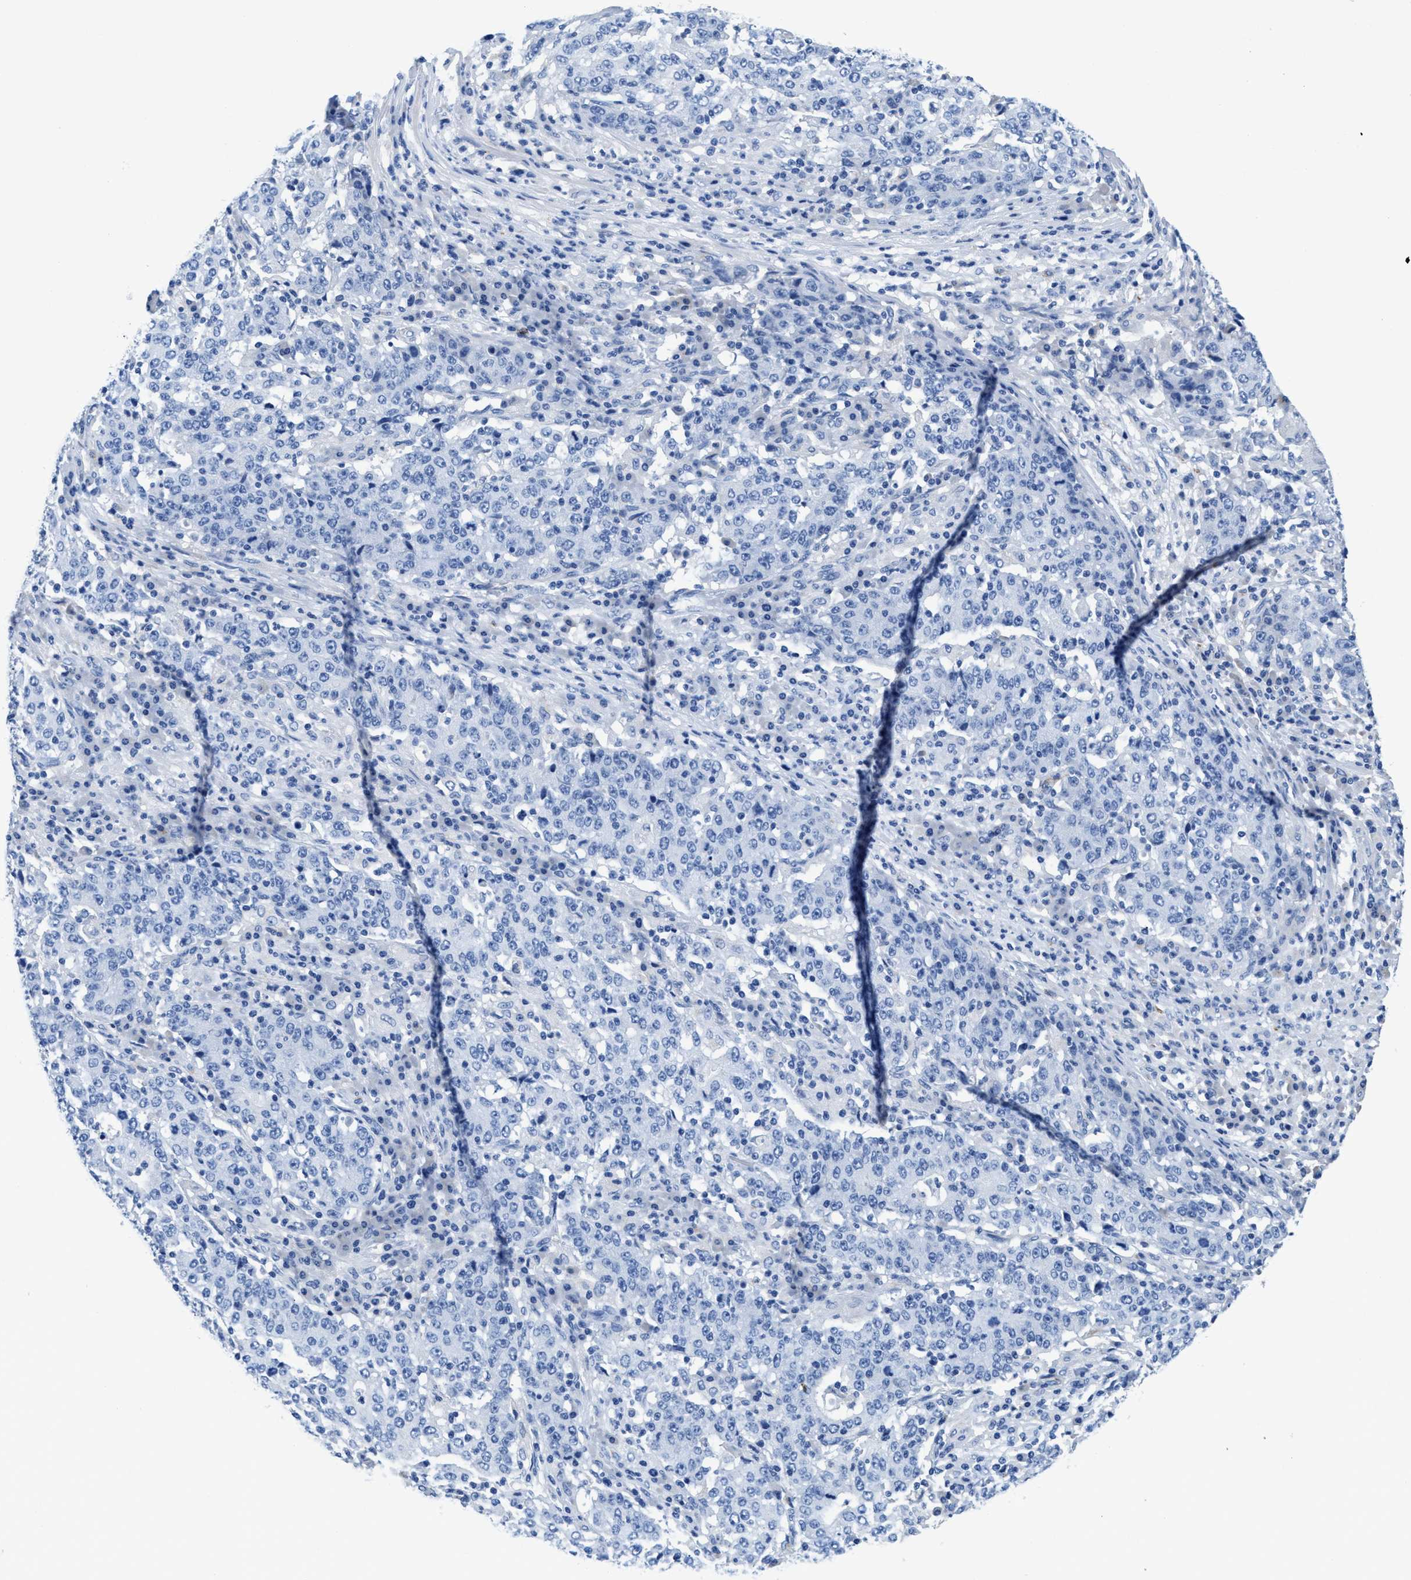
{"staining": {"intensity": "negative", "quantity": "none", "location": "none"}, "tissue": "stomach cancer", "cell_type": "Tumor cells", "image_type": "cancer", "snomed": [{"axis": "morphology", "description": "Adenocarcinoma, NOS"}, {"axis": "topography", "description": "Stomach"}], "caption": "A micrograph of adenocarcinoma (stomach) stained for a protein reveals no brown staining in tumor cells.", "gene": "SLFN13", "patient": {"sex": "male", "age": 59}}